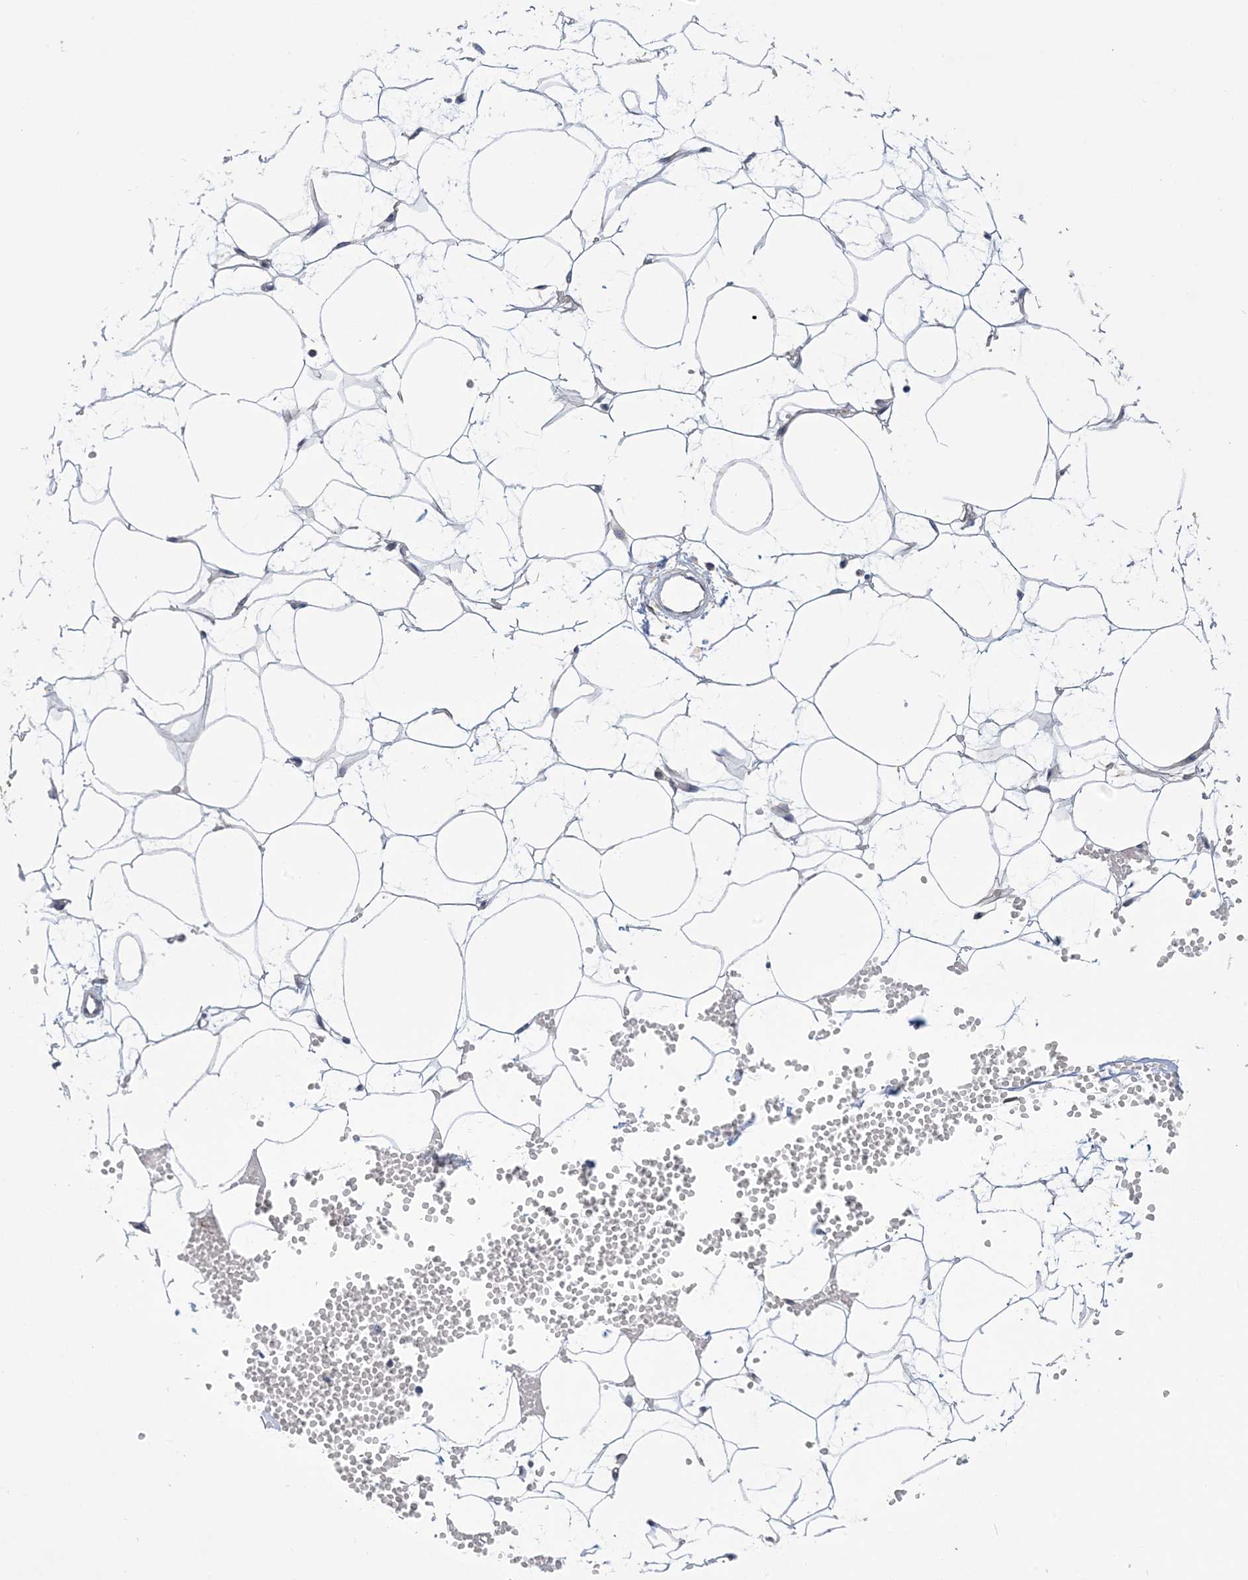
{"staining": {"intensity": "weak", "quantity": "25%-75%", "location": "cytoplasmic/membranous"}, "tissue": "adipose tissue", "cell_type": "Adipocytes", "image_type": "normal", "snomed": [{"axis": "morphology", "description": "Normal tissue, NOS"}, {"axis": "topography", "description": "Breast"}], "caption": "Immunohistochemistry (IHC) of benign adipose tissue reveals low levels of weak cytoplasmic/membranous staining in approximately 25%-75% of adipocytes. (DAB = brown stain, brightfield microscopy at high magnification).", "gene": "ZNF8", "patient": {"sex": "female", "age": 23}}